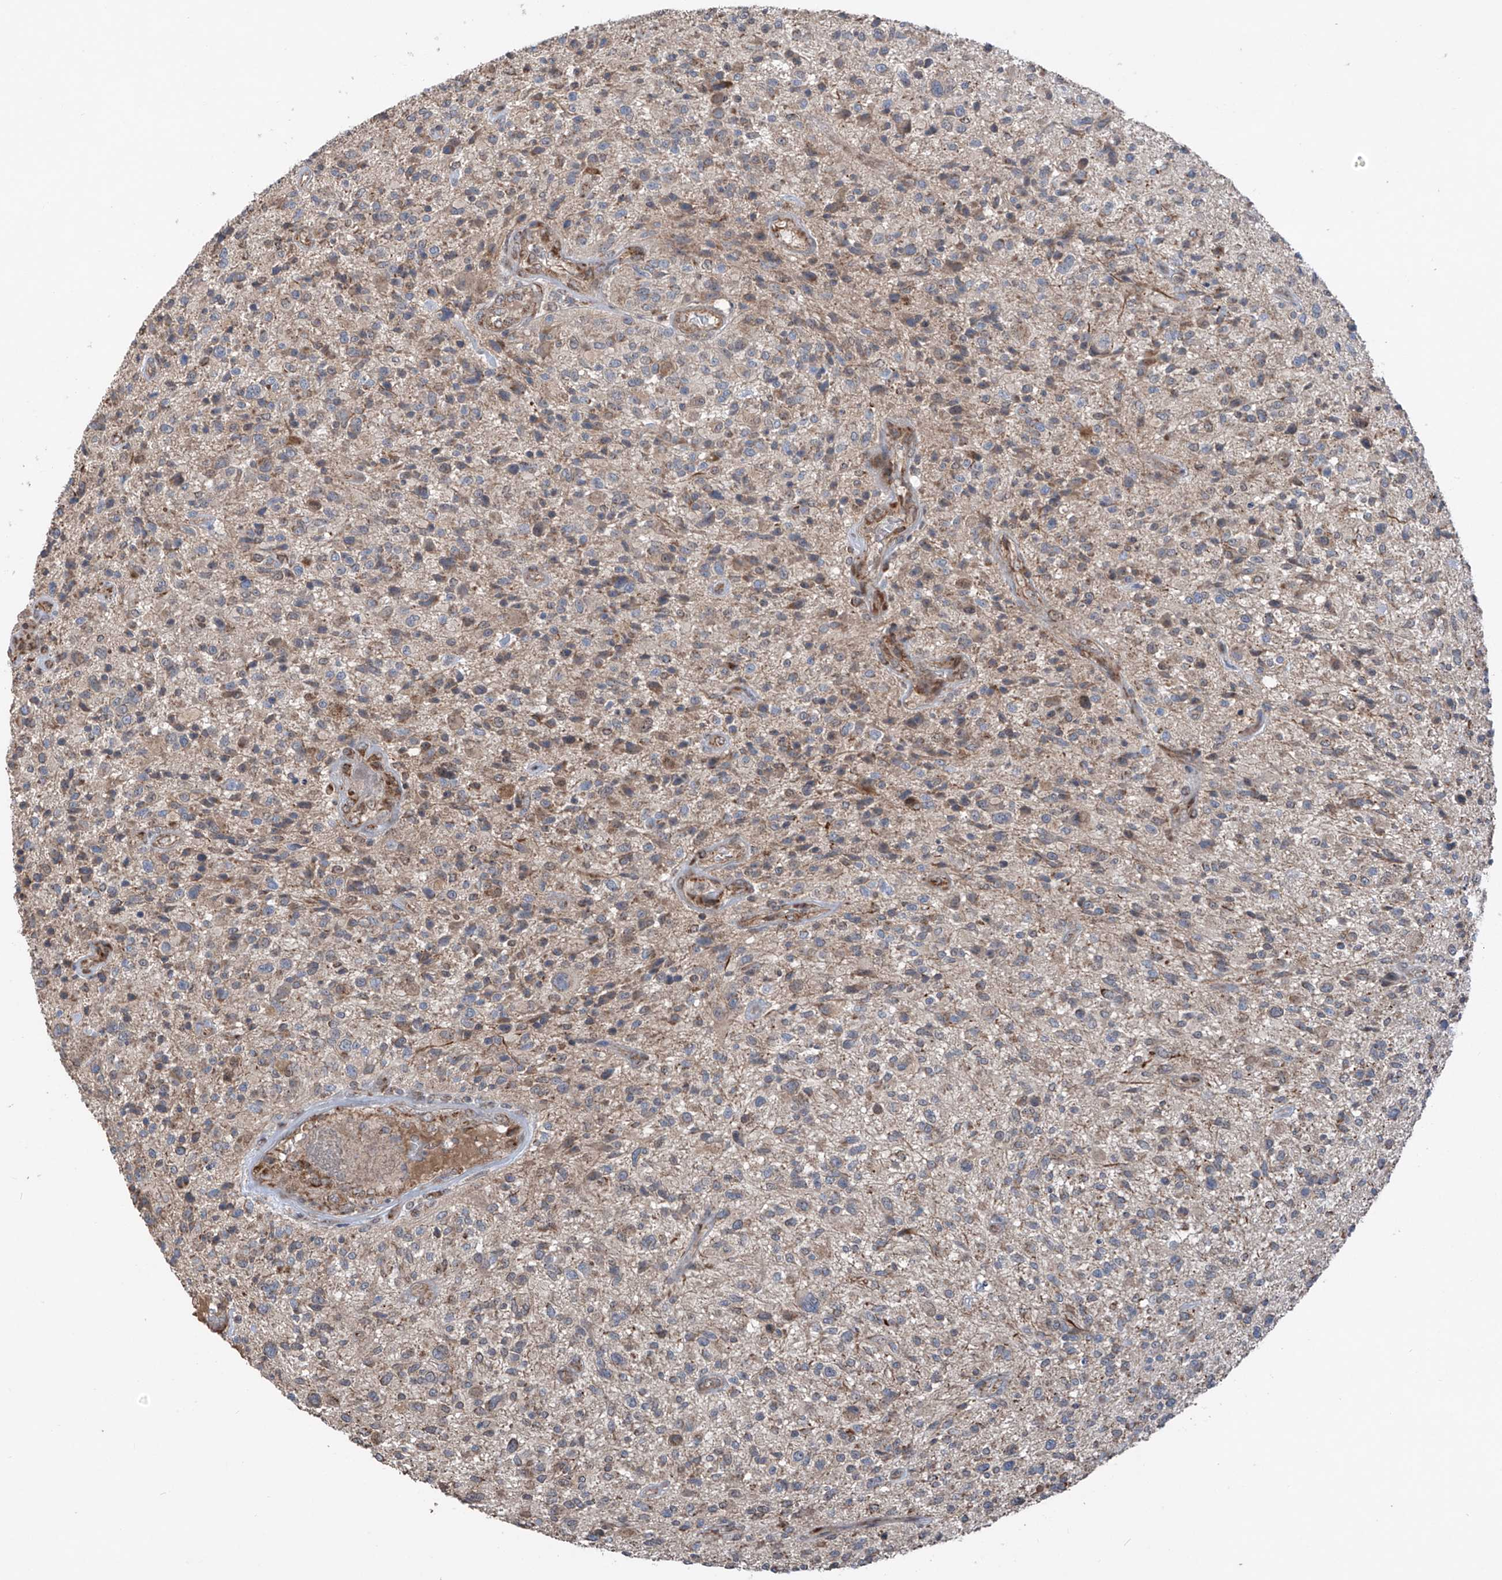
{"staining": {"intensity": "weak", "quantity": "<25%", "location": "cytoplasmic/membranous"}, "tissue": "glioma", "cell_type": "Tumor cells", "image_type": "cancer", "snomed": [{"axis": "morphology", "description": "Glioma, malignant, High grade"}, {"axis": "topography", "description": "Brain"}], "caption": "This is a micrograph of immunohistochemistry staining of malignant glioma (high-grade), which shows no expression in tumor cells.", "gene": "SAMD3", "patient": {"sex": "male", "age": 47}}